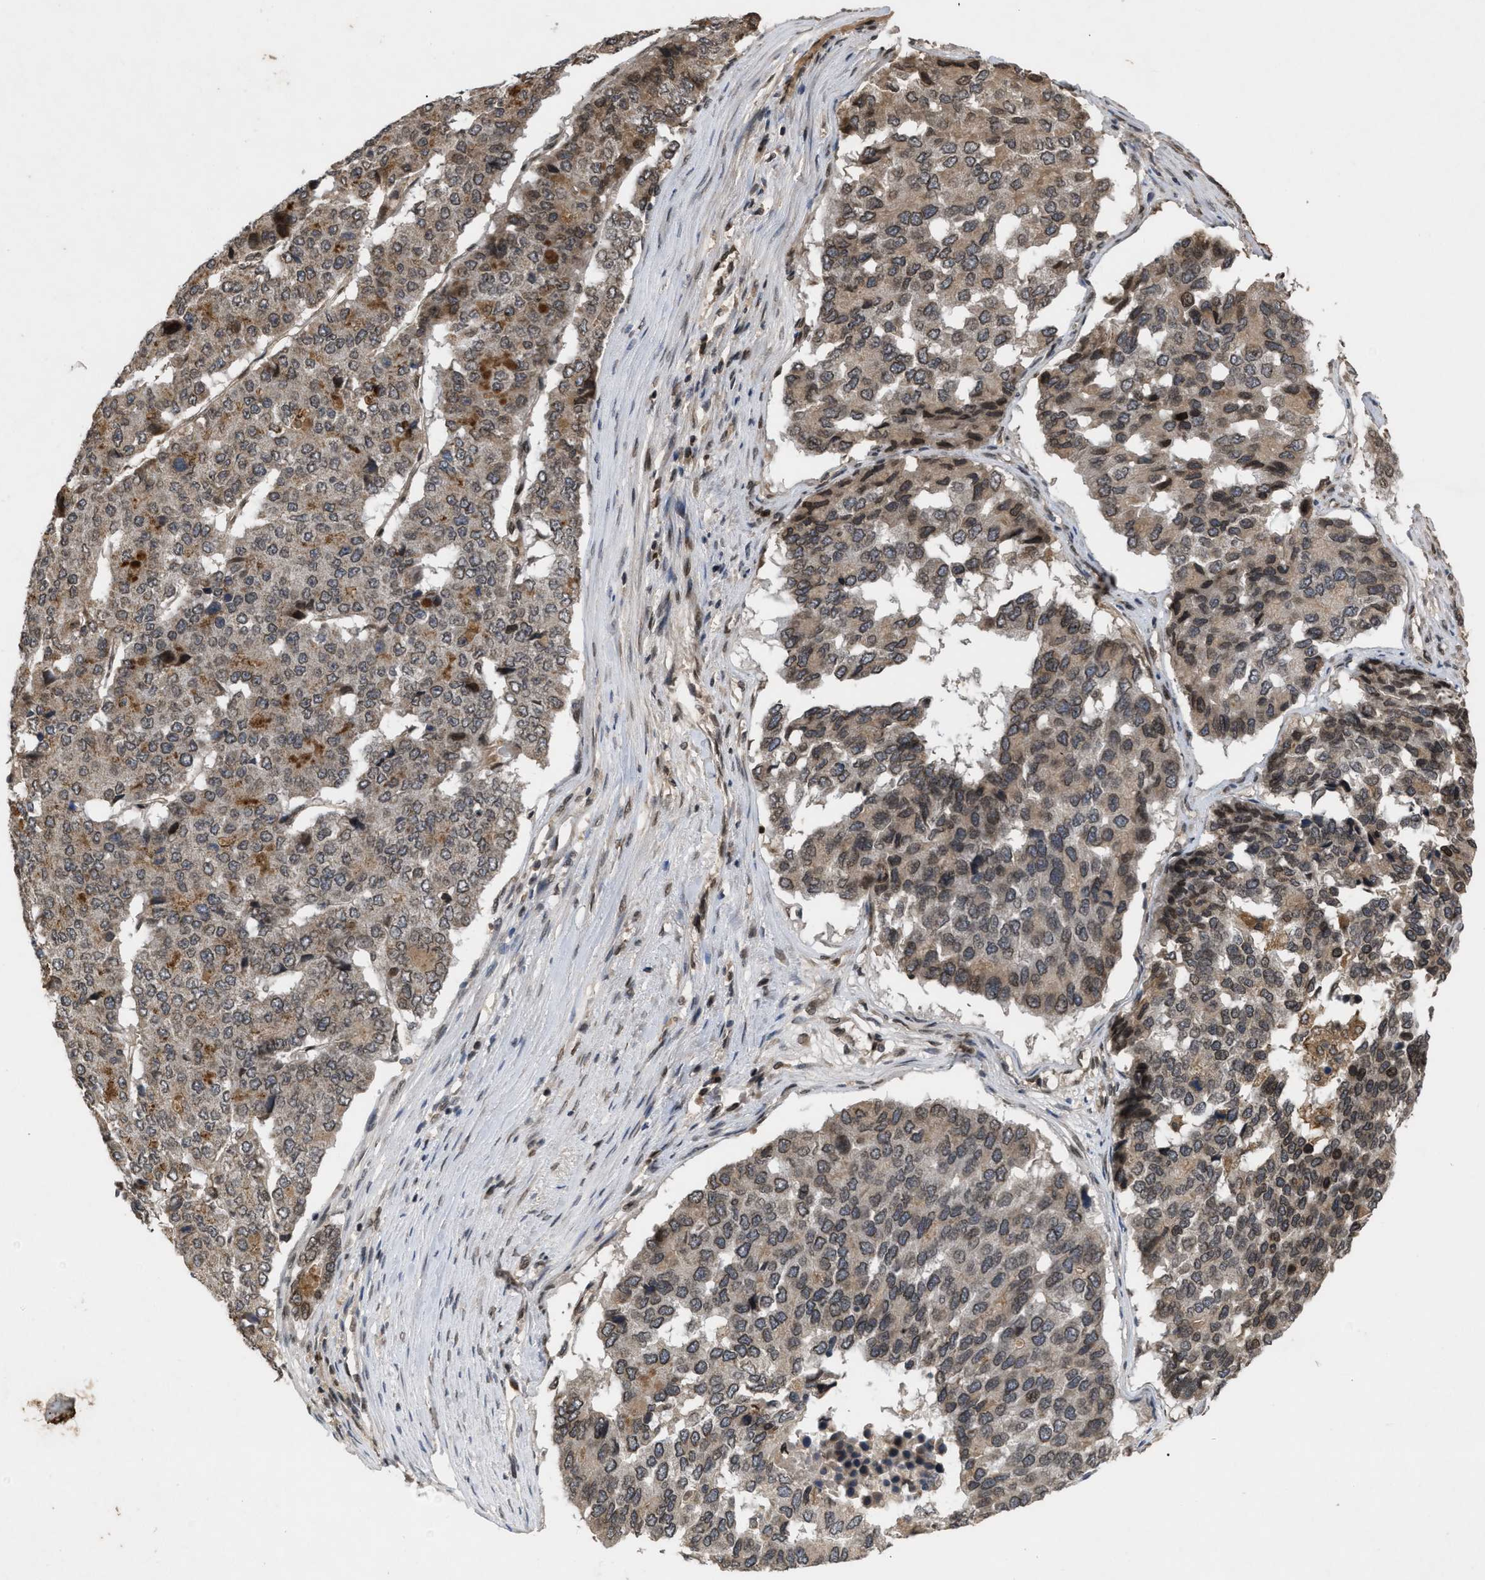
{"staining": {"intensity": "weak", "quantity": ">75%", "location": "cytoplasmic/membranous,nuclear"}, "tissue": "pancreatic cancer", "cell_type": "Tumor cells", "image_type": "cancer", "snomed": [{"axis": "morphology", "description": "Adenocarcinoma, NOS"}, {"axis": "topography", "description": "Pancreas"}], "caption": "There is low levels of weak cytoplasmic/membranous and nuclear expression in tumor cells of adenocarcinoma (pancreatic), as demonstrated by immunohistochemical staining (brown color).", "gene": "CRY1", "patient": {"sex": "male", "age": 50}}